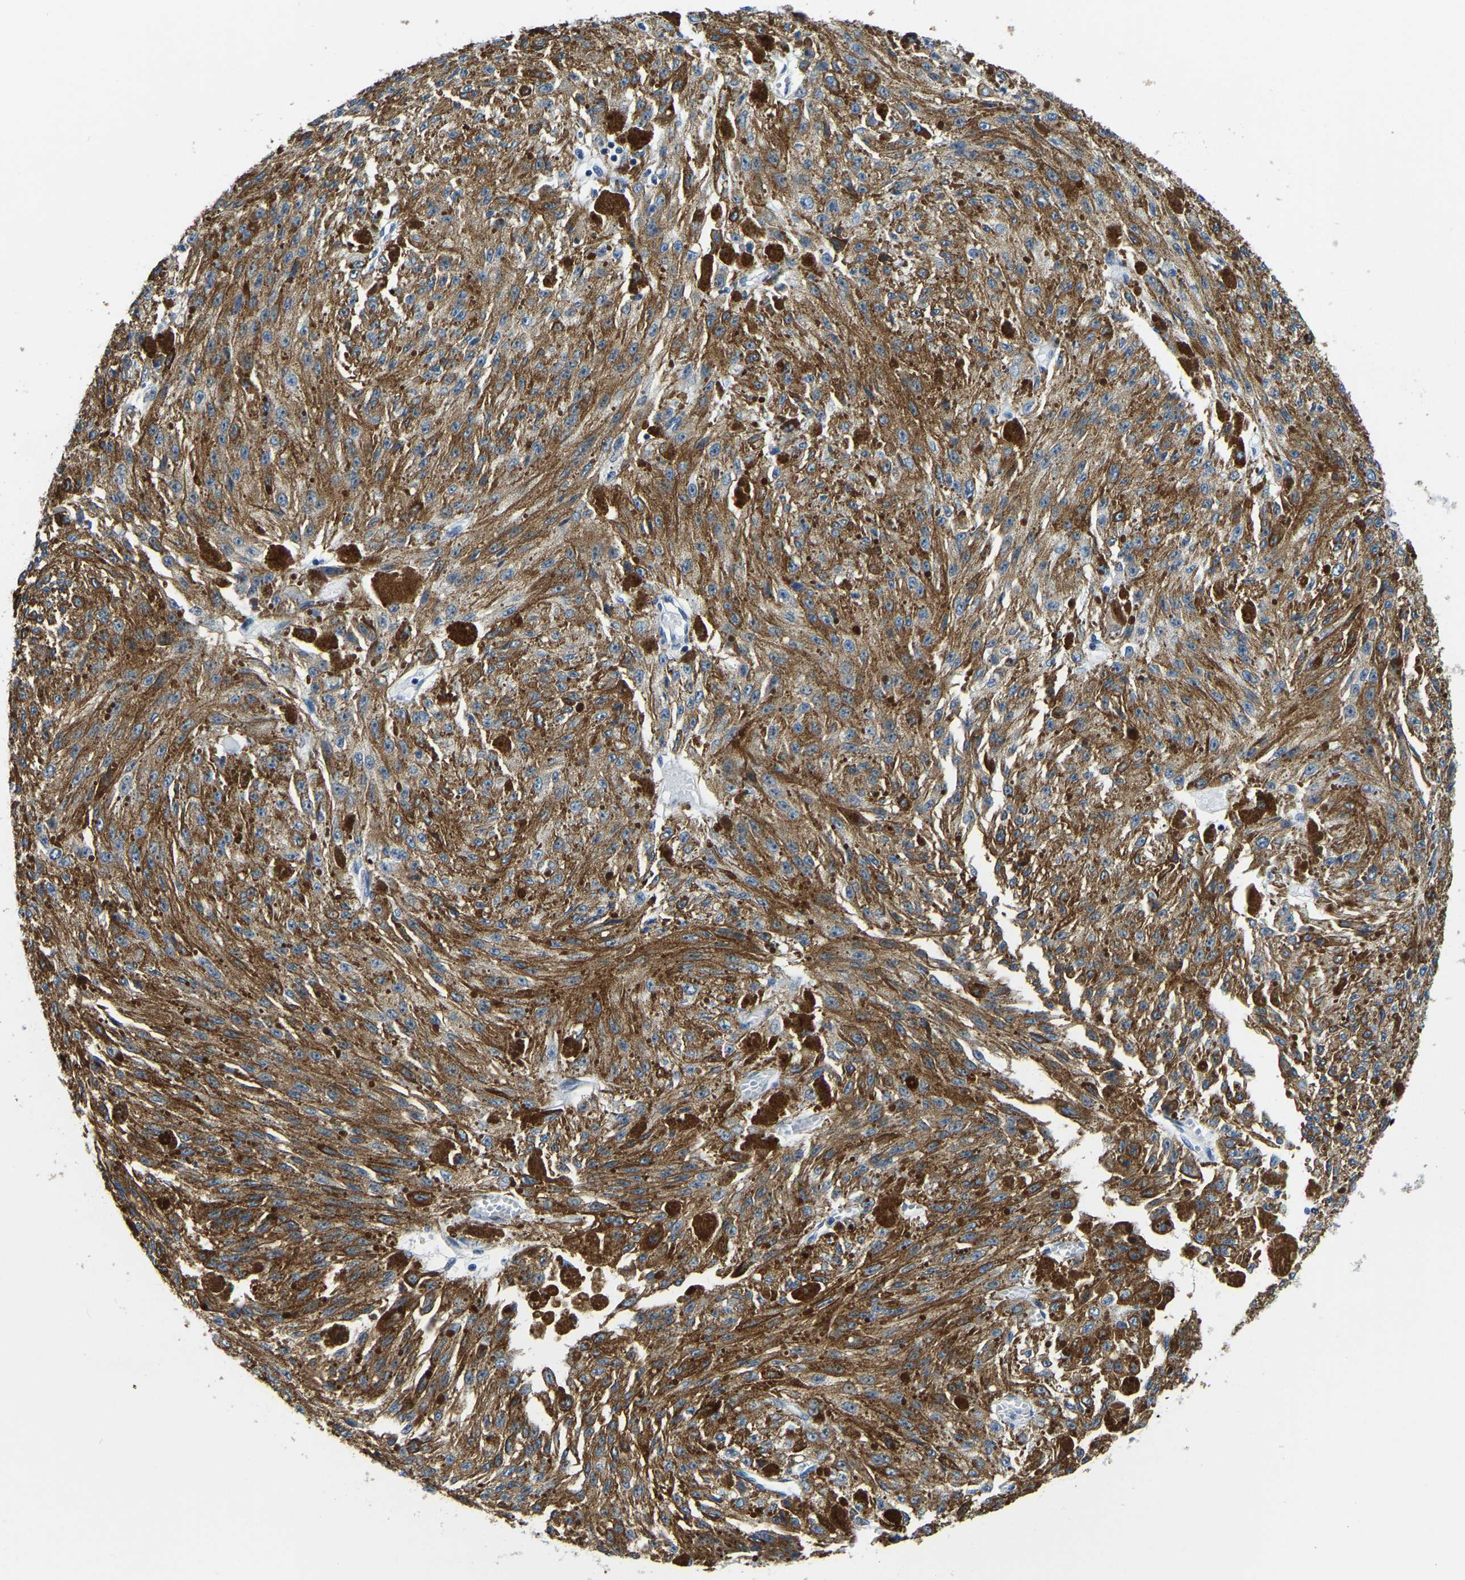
{"staining": {"intensity": "moderate", "quantity": ">75%", "location": "cytoplasmic/membranous"}, "tissue": "melanoma", "cell_type": "Tumor cells", "image_type": "cancer", "snomed": [{"axis": "morphology", "description": "Malignant melanoma, NOS"}, {"axis": "topography", "description": "Other"}], "caption": "This image displays immunohistochemistry (IHC) staining of human malignant melanoma, with medium moderate cytoplasmic/membranous positivity in approximately >75% of tumor cells.", "gene": "POLDIP3", "patient": {"sex": "male", "age": 79}}